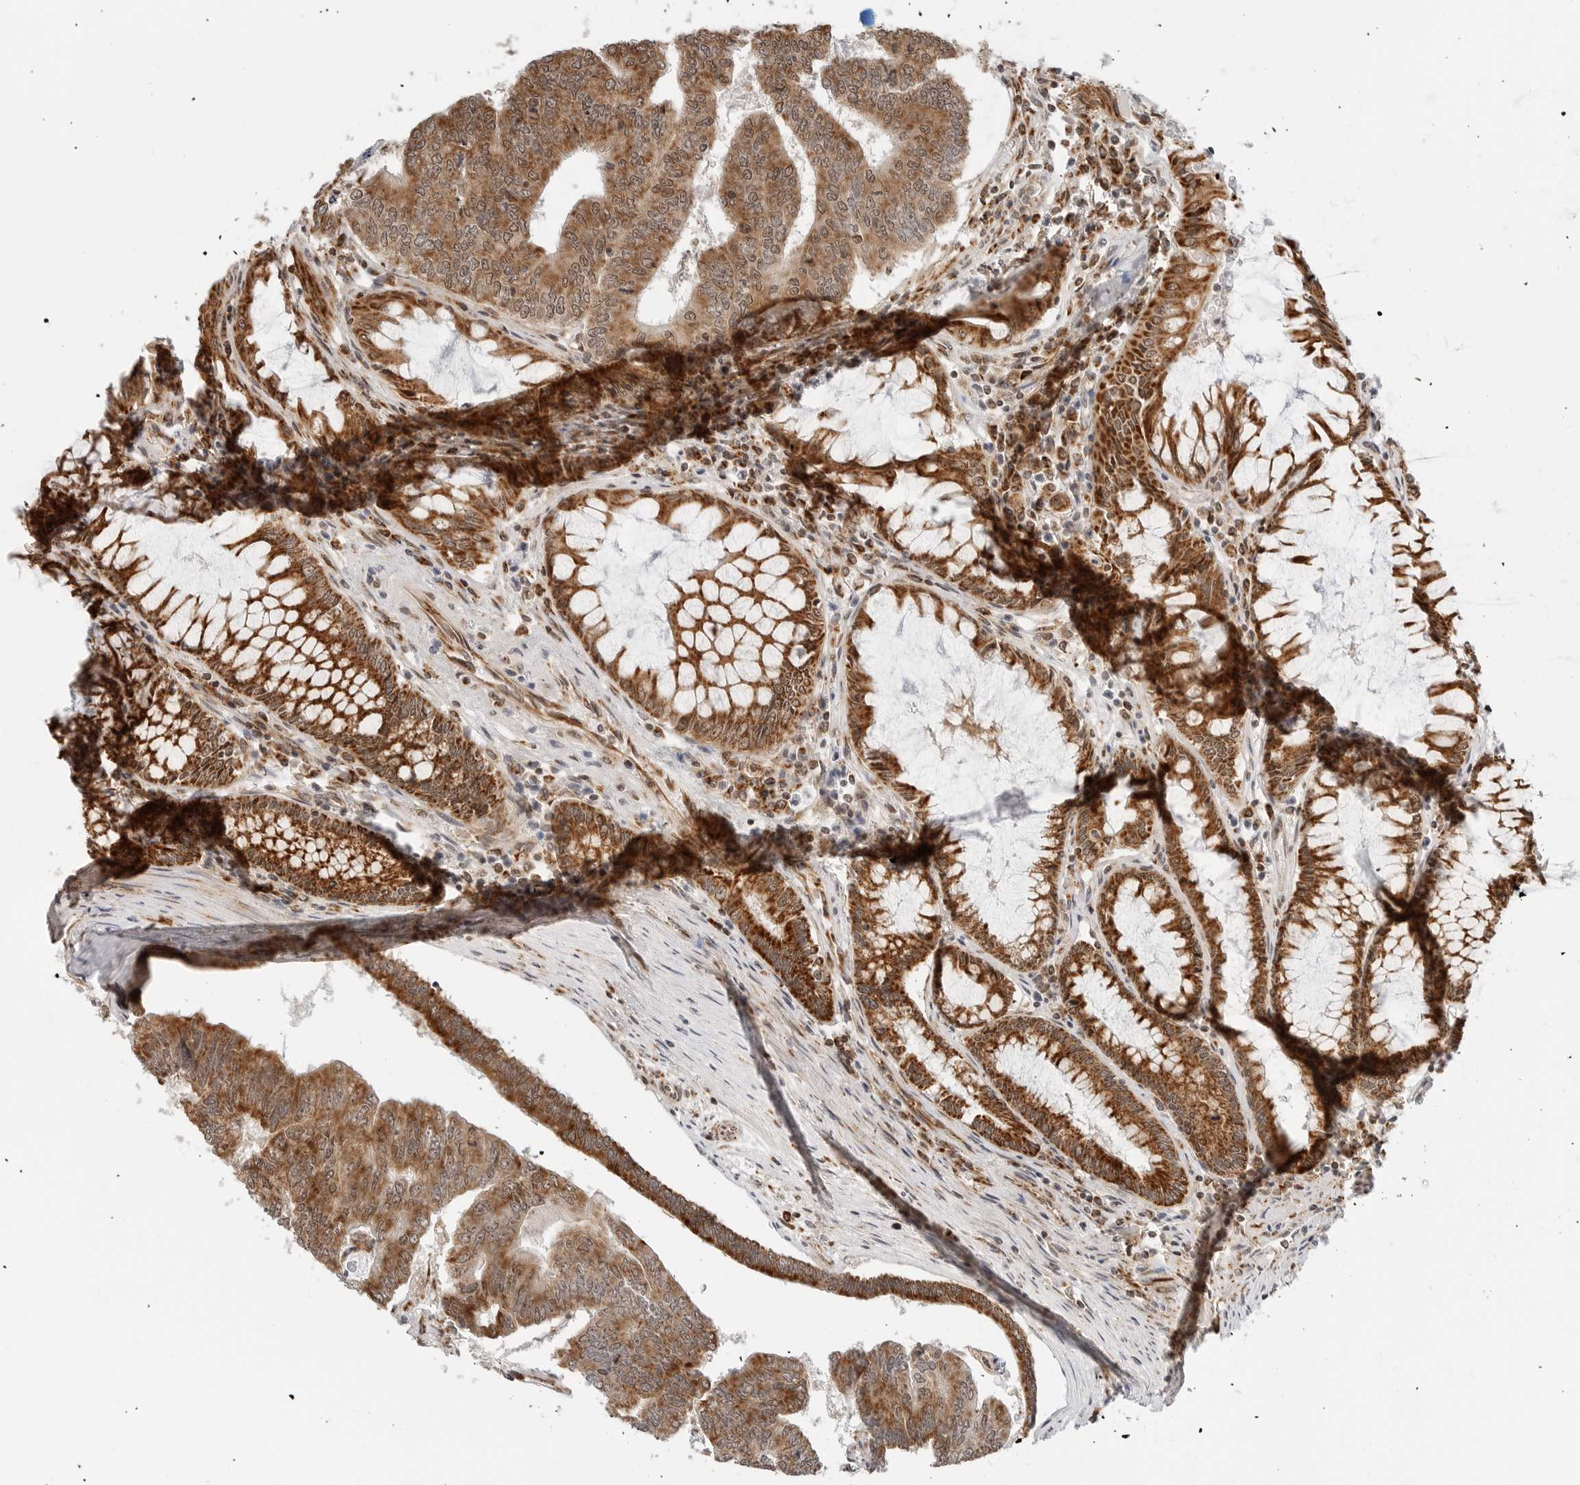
{"staining": {"intensity": "moderate", "quantity": ">75%", "location": "cytoplasmic/membranous,nuclear"}, "tissue": "colorectal cancer", "cell_type": "Tumor cells", "image_type": "cancer", "snomed": [{"axis": "morphology", "description": "Adenocarcinoma, NOS"}, {"axis": "topography", "description": "Colon"}], "caption": "Immunohistochemistry (IHC) micrograph of human adenocarcinoma (colorectal) stained for a protein (brown), which exhibits medium levels of moderate cytoplasmic/membranous and nuclear expression in approximately >75% of tumor cells.", "gene": "POLR3GL", "patient": {"sex": "female", "age": 67}}